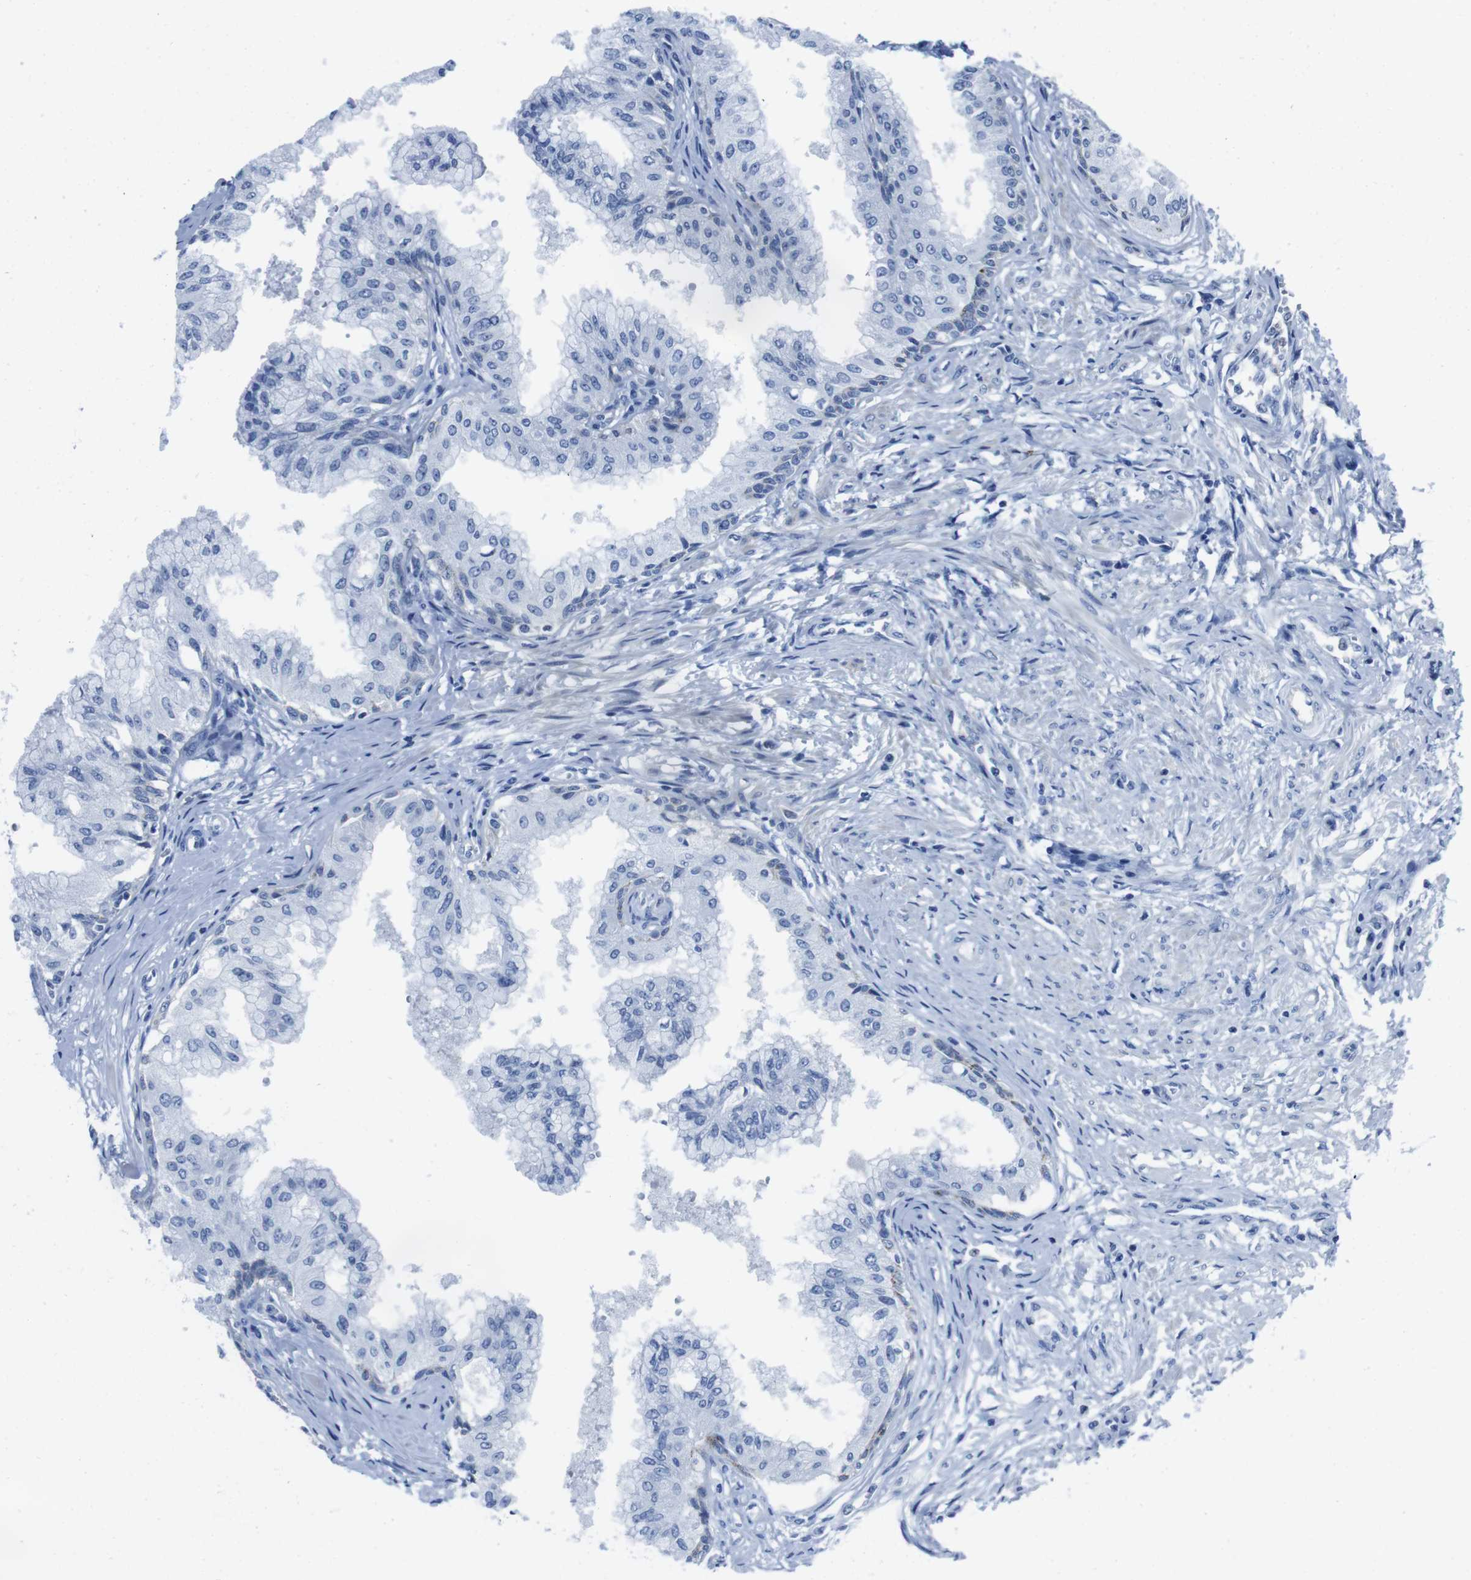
{"staining": {"intensity": "negative", "quantity": "none", "location": "none"}, "tissue": "prostate", "cell_type": "Glandular cells", "image_type": "normal", "snomed": [{"axis": "morphology", "description": "Normal tissue, NOS"}, {"axis": "topography", "description": "Prostate"}, {"axis": "topography", "description": "Seminal veicle"}], "caption": "A micrograph of prostate stained for a protein demonstrates no brown staining in glandular cells. The staining was performed using DAB to visualize the protein expression in brown, while the nuclei were stained in blue with hematoxylin (Magnification: 20x).", "gene": "EIF4A1", "patient": {"sex": "male", "age": 60}}